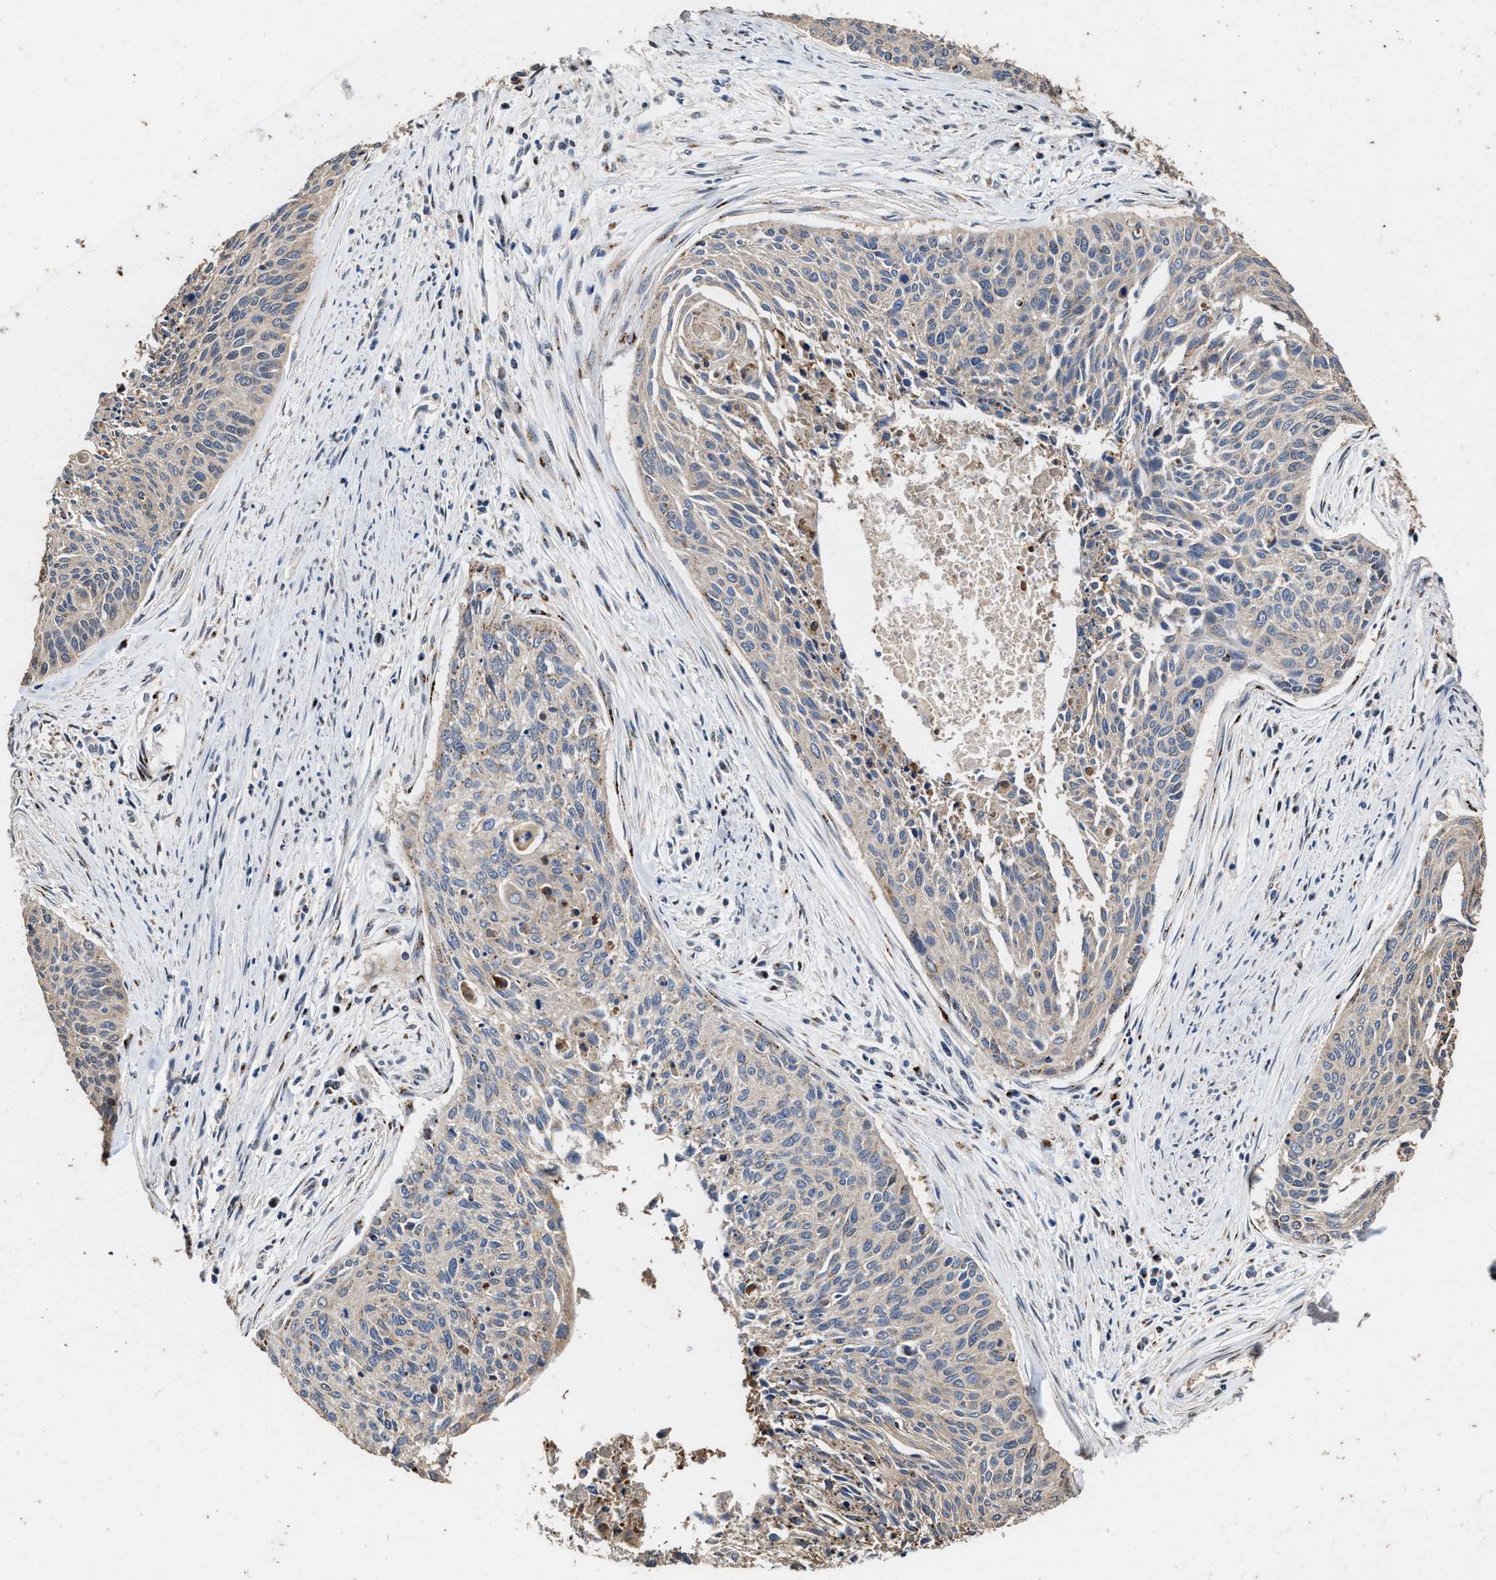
{"staining": {"intensity": "negative", "quantity": "none", "location": "none"}, "tissue": "cervical cancer", "cell_type": "Tumor cells", "image_type": "cancer", "snomed": [{"axis": "morphology", "description": "Squamous cell carcinoma, NOS"}, {"axis": "topography", "description": "Cervix"}], "caption": "Immunohistochemical staining of cervical squamous cell carcinoma exhibits no significant positivity in tumor cells.", "gene": "TPST2", "patient": {"sex": "female", "age": 55}}